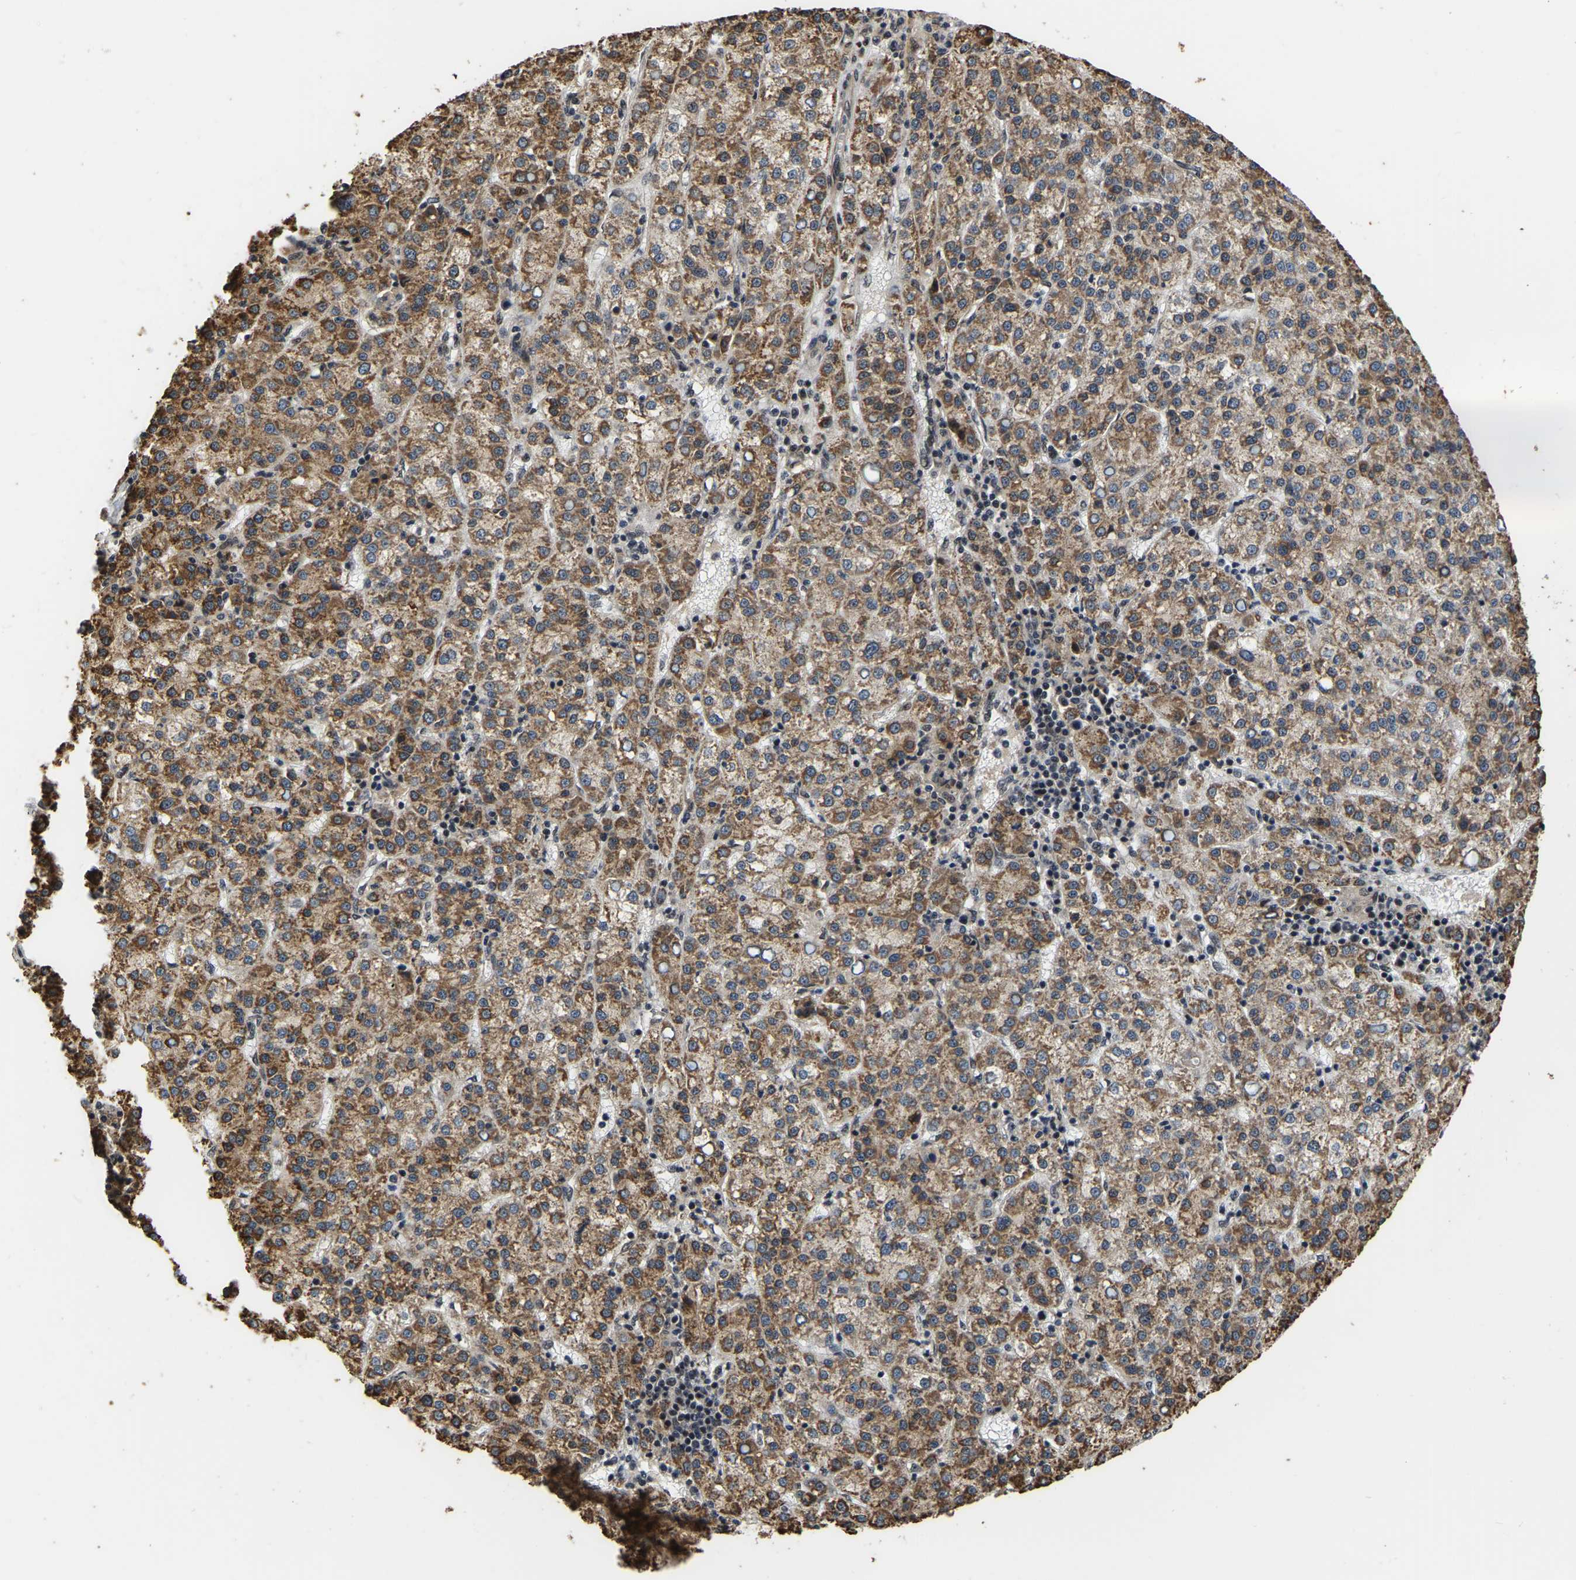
{"staining": {"intensity": "moderate", "quantity": ">75%", "location": "cytoplasmic/membranous"}, "tissue": "liver cancer", "cell_type": "Tumor cells", "image_type": "cancer", "snomed": [{"axis": "morphology", "description": "Carcinoma, Hepatocellular, NOS"}, {"axis": "topography", "description": "Liver"}], "caption": "A histopathology image of hepatocellular carcinoma (liver) stained for a protein shows moderate cytoplasmic/membranous brown staining in tumor cells.", "gene": "CIAO1", "patient": {"sex": "female", "age": 58}}